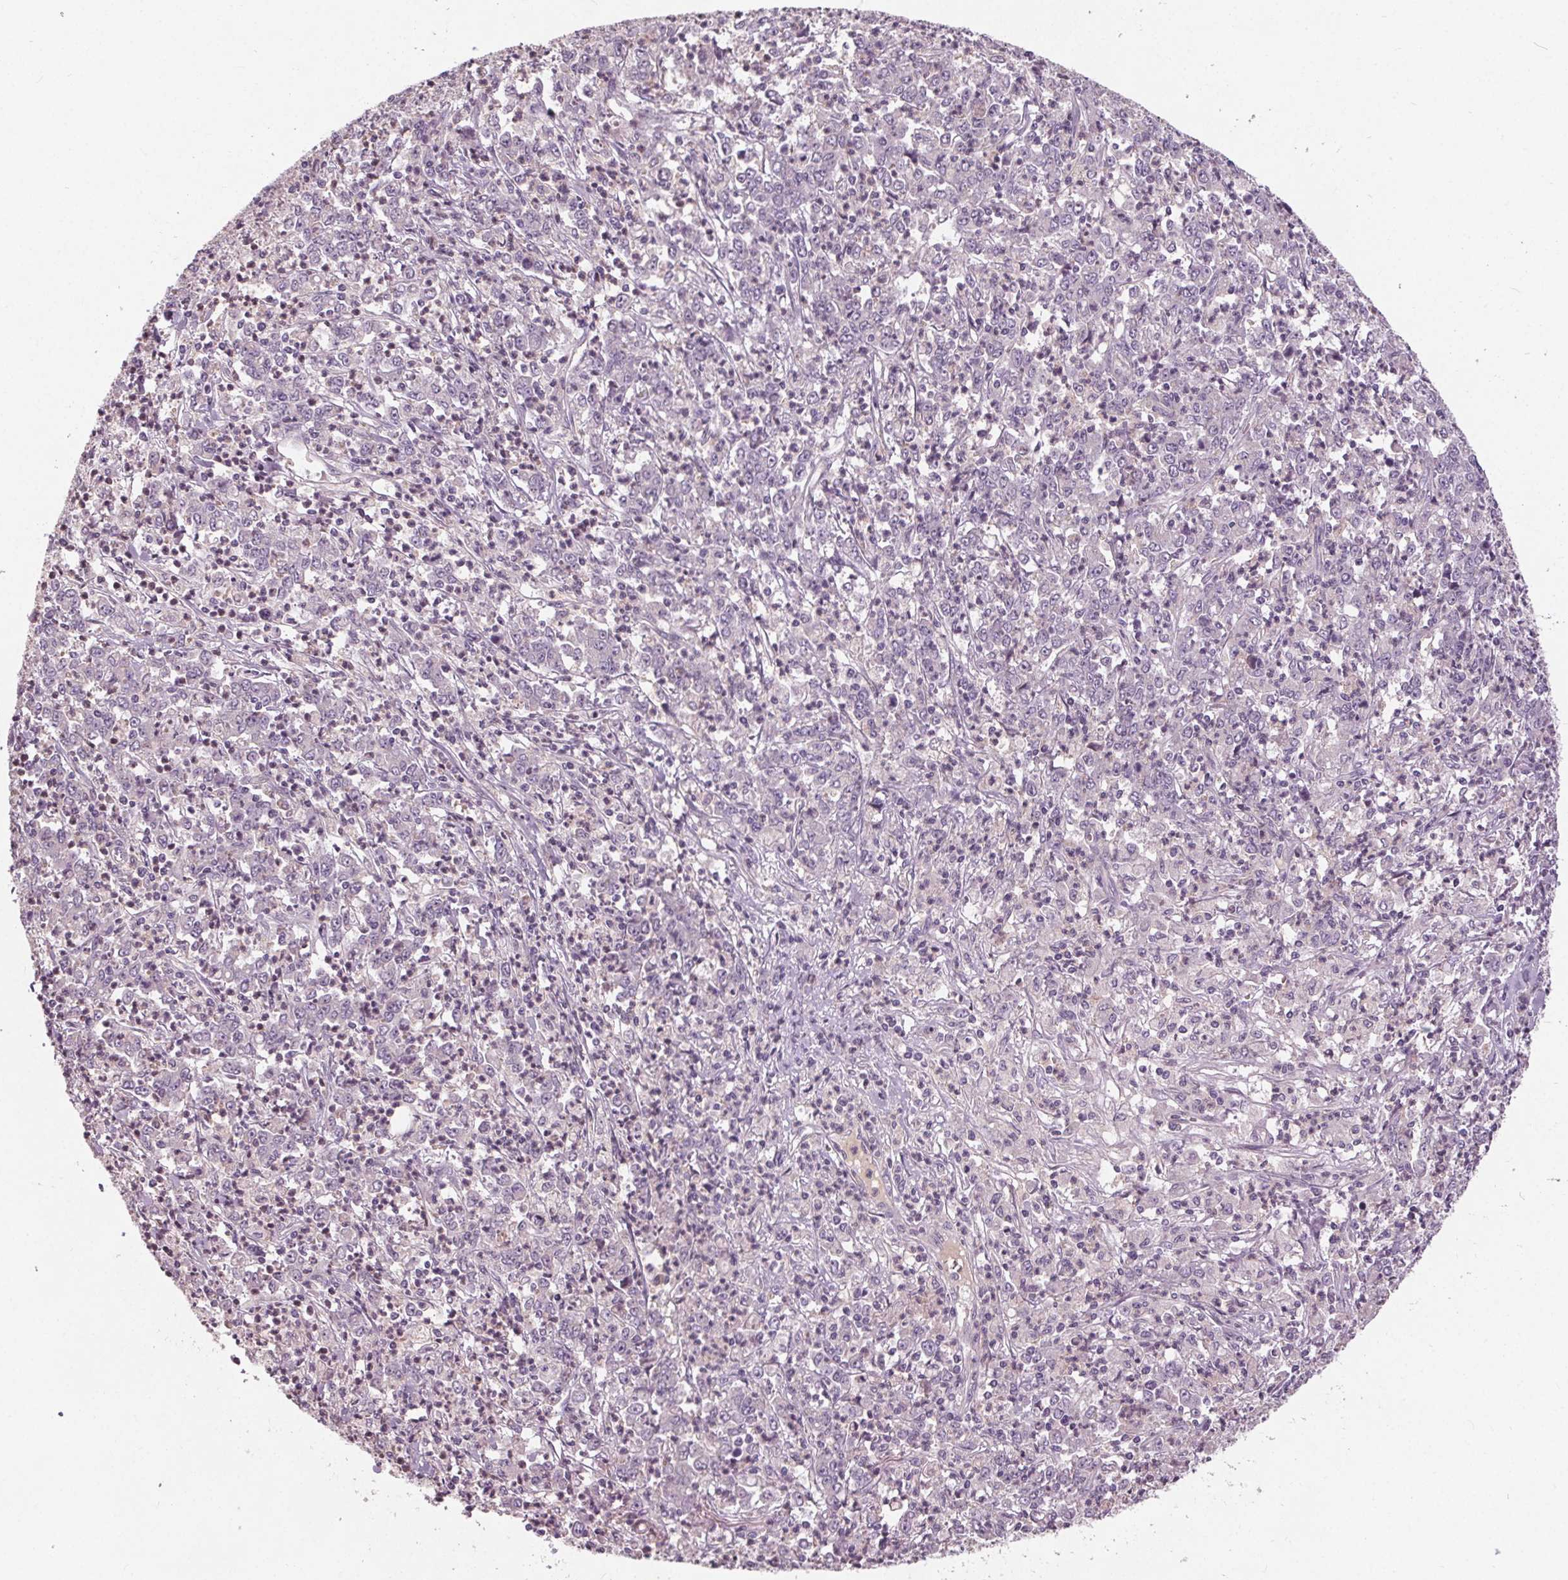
{"staining": {"intensity": "negative", "quantity": "none", "location": "none"}, "tissue": "stomach cancer", "cell_type": "Tumor cells", "image_type": "cancer", "snomed": [{"axis": "morphology", "description": "Adenocarcinoma, NOS"}, {"axis": "topography", "description": "Stomach, lower"}], "caption": "Human stomach cancer stained for a protein using immunohistochemistry (IHC) demonstrates no staining in tumor cells.", "gene": "PDGFD", "patient": {"sex": "female", "age": 71}}